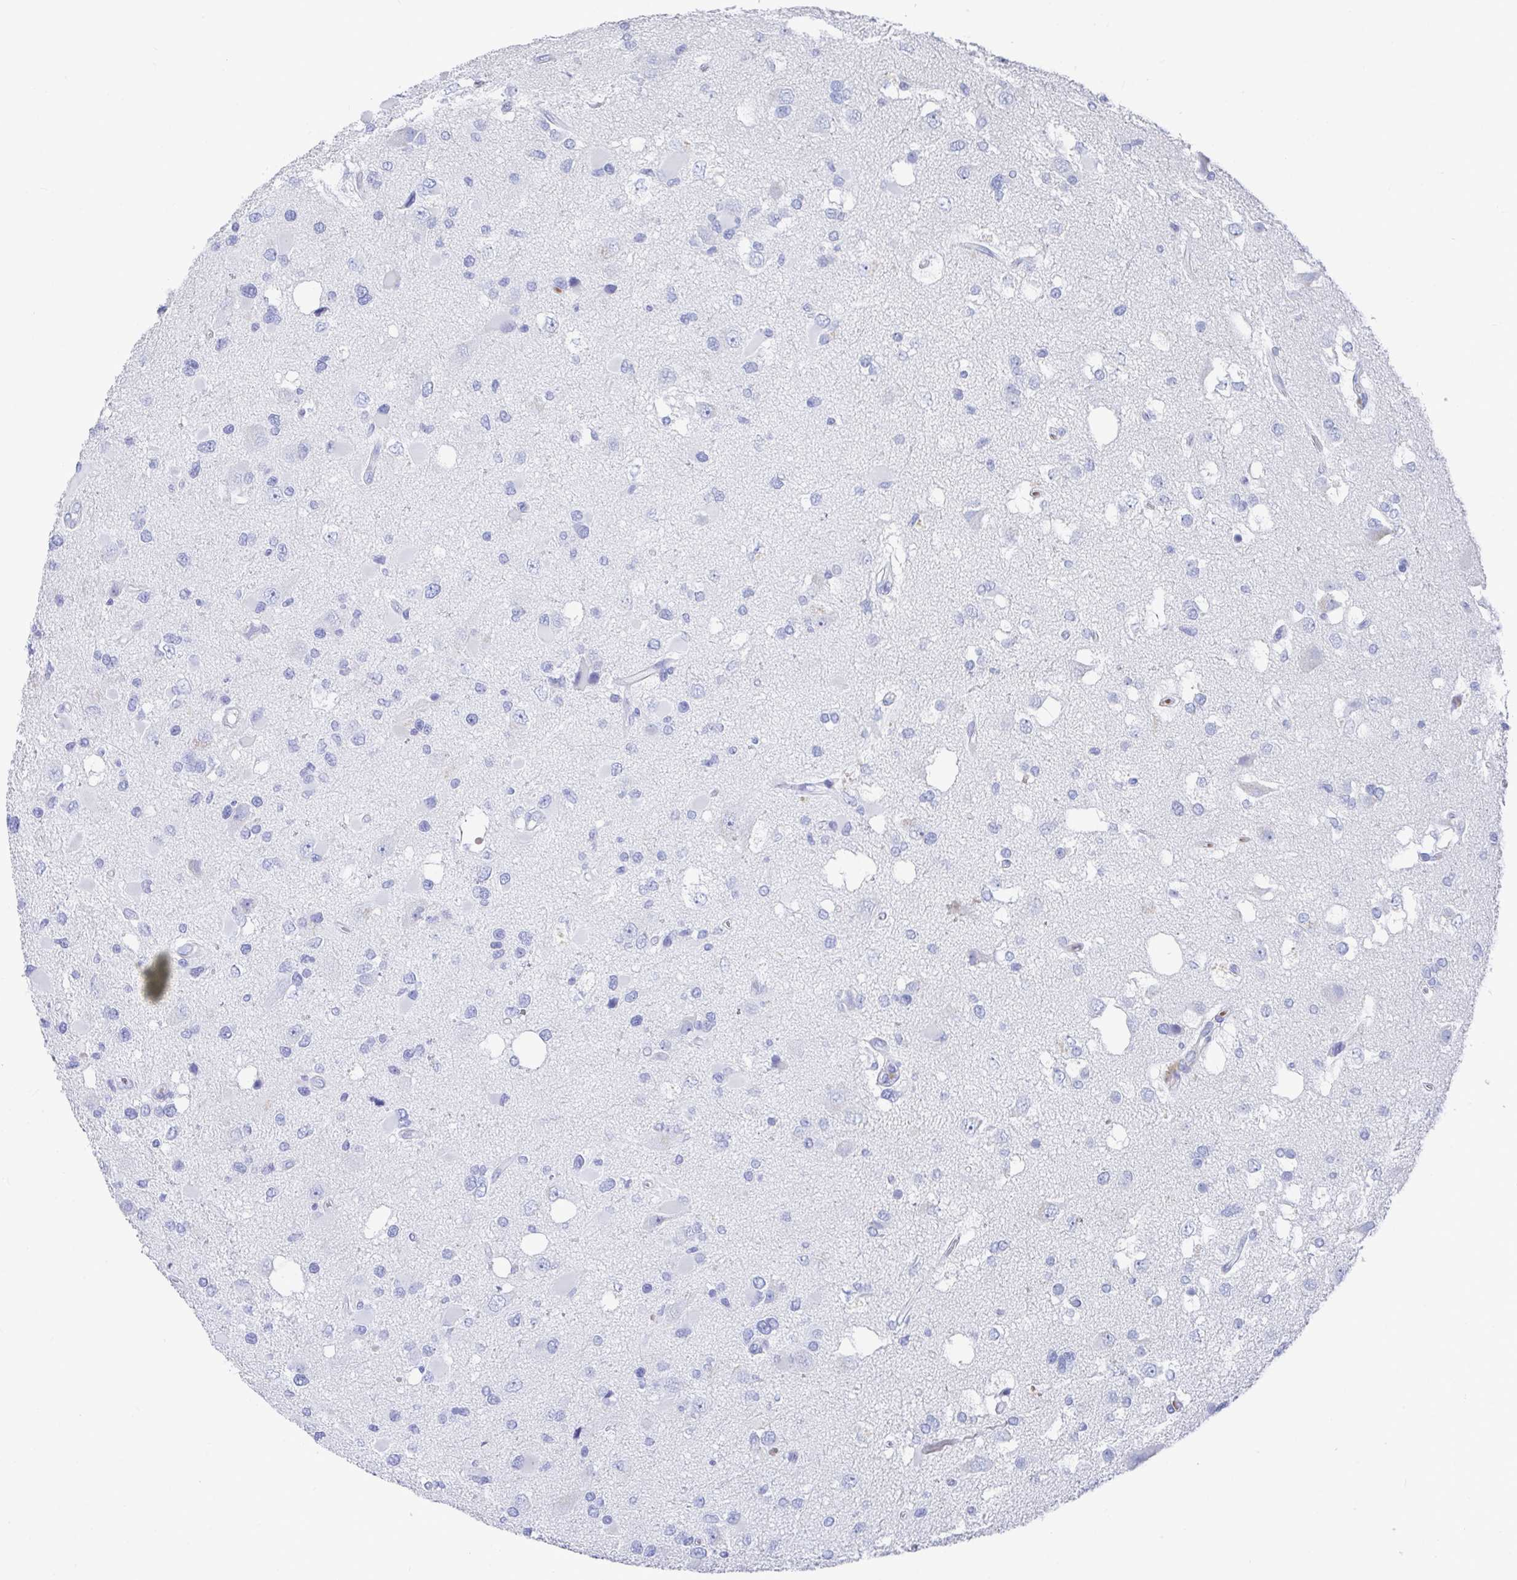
{"staining": {"intensity": "negative", "quantity": "none", "location": "none"}, "tissue": "glioma", "cell_type": "Tumor cells", "image_type": "cancer", "snomed": [{"axis": "morphology", "description": "Glioma, malignant, High grade"}, {"axis": "topography", "description": "Brain"}], "caption": "Human glioma stained for a protein using immunohistochemistry reveals no staining in tumor cells.", "gene": "CLDN8", "patient": {"sex": "male", "age": 53}}